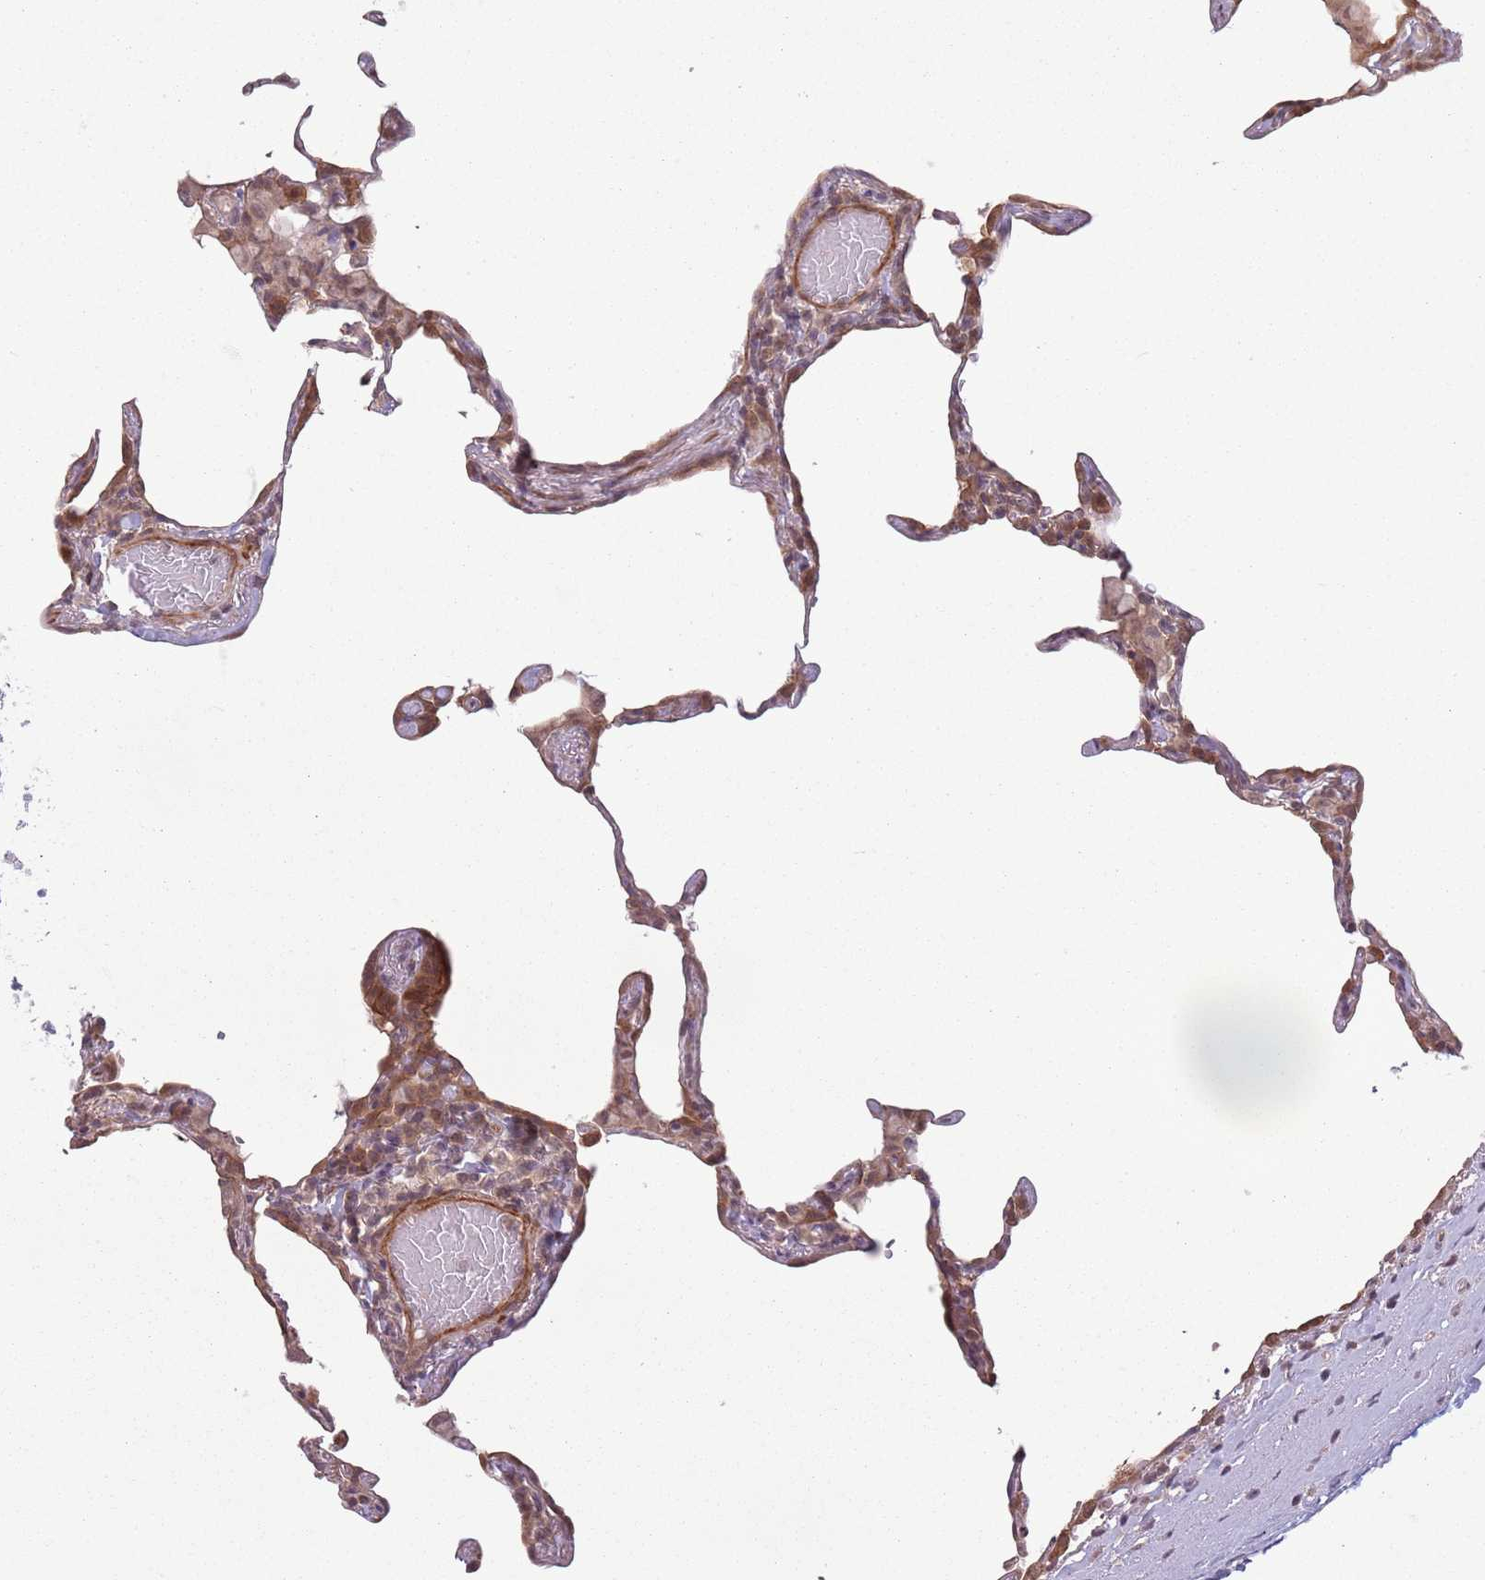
{"staining": {"intensity": "moderate", "quantity": "25%-75%", "location": "cytoplasmic/membranous,nuclear"}, "tissue": "lung", "cell_type": "Alveolar cells", "image_type": "normal", "snomed": [{"axis": "morphology", "description": "Normal tissue, NOS"}, {"axis": "topography", "description": "Lung"}], "caption": "Alveolar cells exhibit moderate cytoplasmic/membranous,nuclear expression in approximately 25%-75% of cells in unremarkable lung. The staining was performed using DAB to visualize the protein expression in brown, while the nuclei were stained in blue with hematoxylin (Magnification: 20x).", "gene": "CCDC154", "patient": {"sex": "female", "age": 57}}